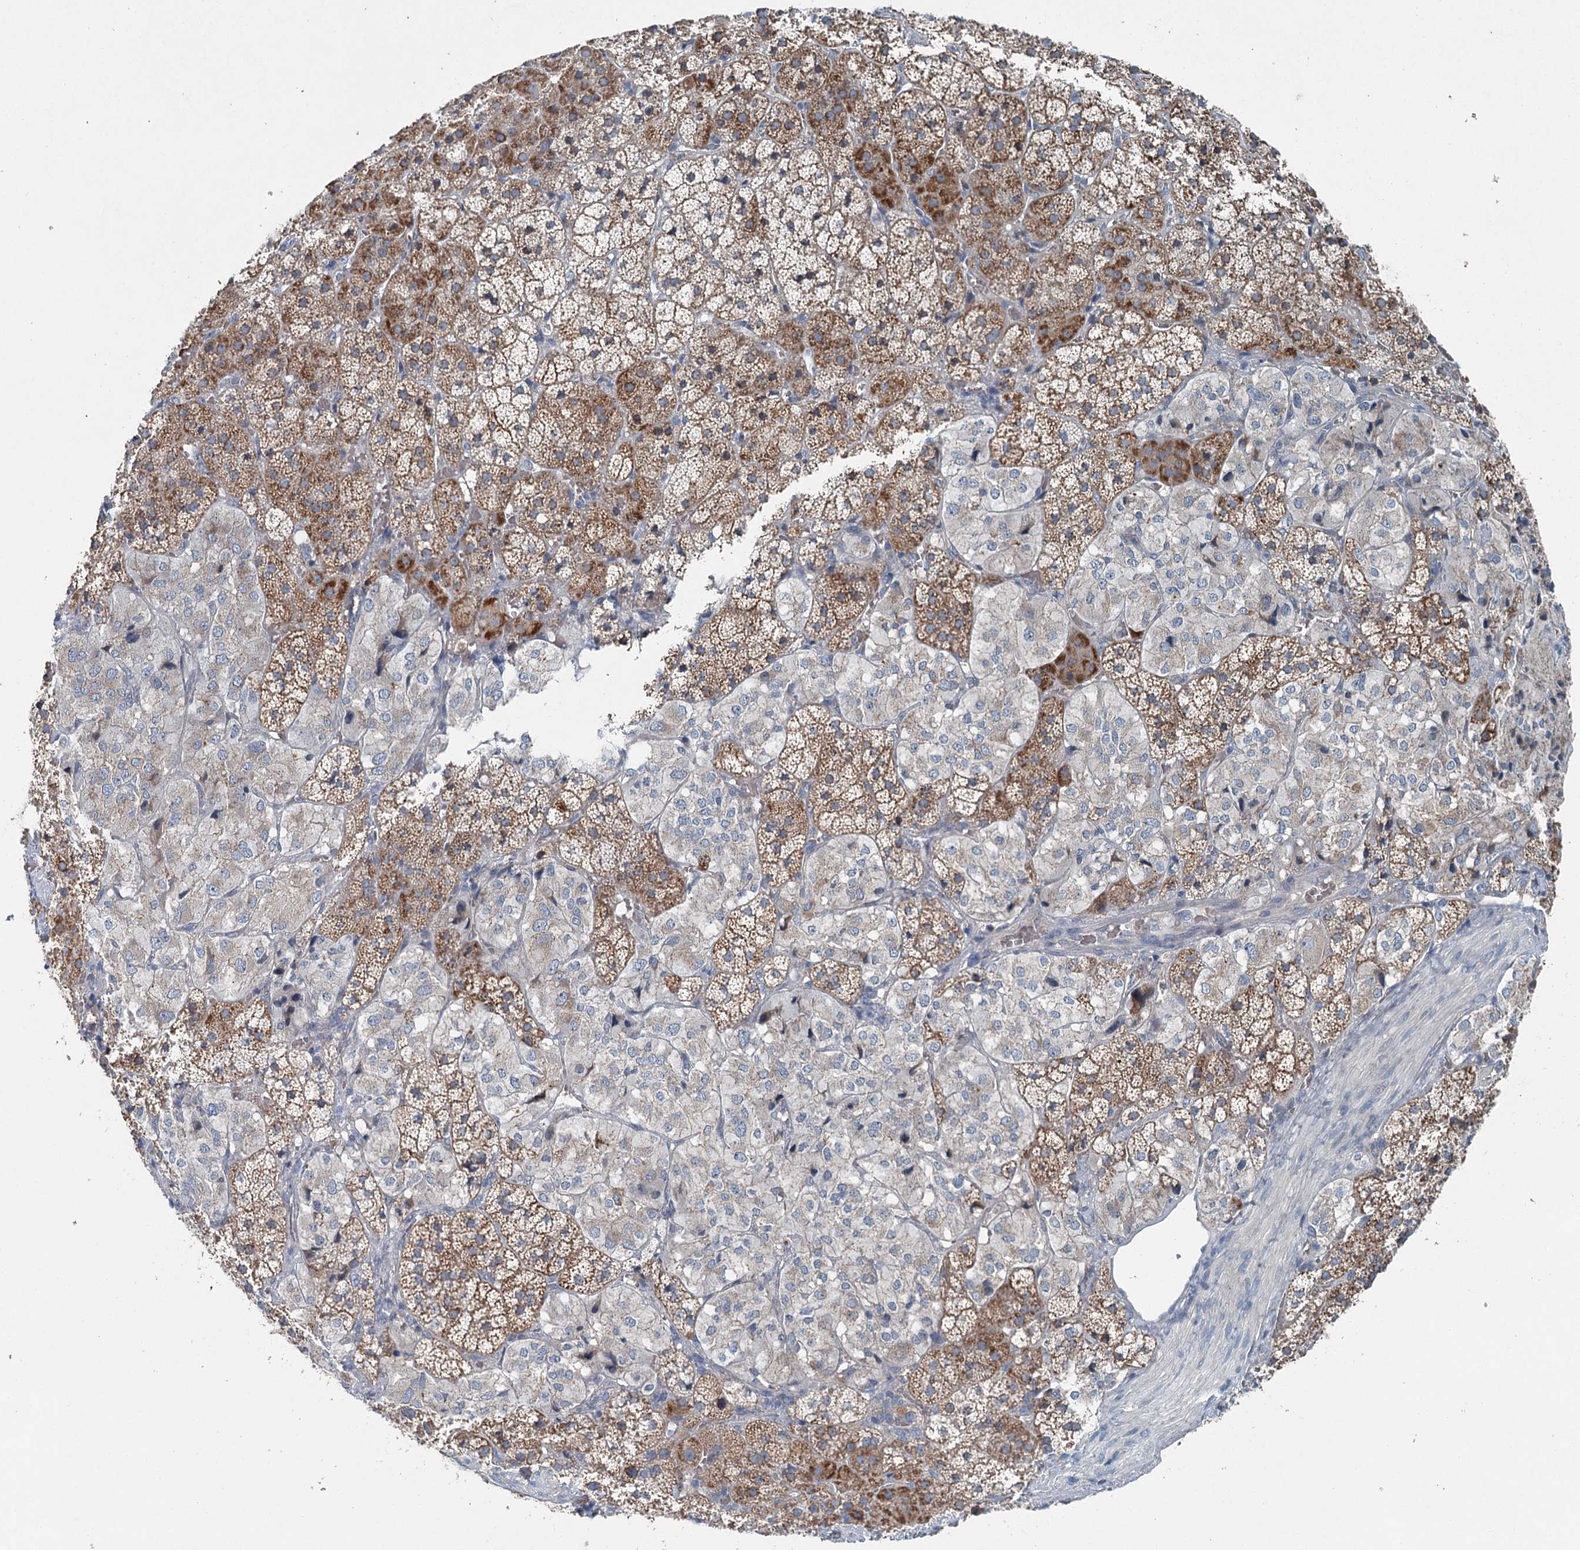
{"staining": {"intensity": "moderate", "quantity": "25%-75%", "location": "cytoplasmic/membranous"}, "tissue": "adrenal gland", "cell_type": "Glandular cells", "image_type": "normal", "snomed": [{"axis": "morphology", "description": "Normal tissue, NOS"}, {"axis": "topography", "description": "Adrenal gland"}], "caption": "Immunohistochemical staining of normal adrenal gland exhibits moderate cytoplasmic/membranous protein expression in approximately 25%-75% of glandular cells.", "gene": "CHCHD5", "patient": {"sex": "female", "age": 44}}